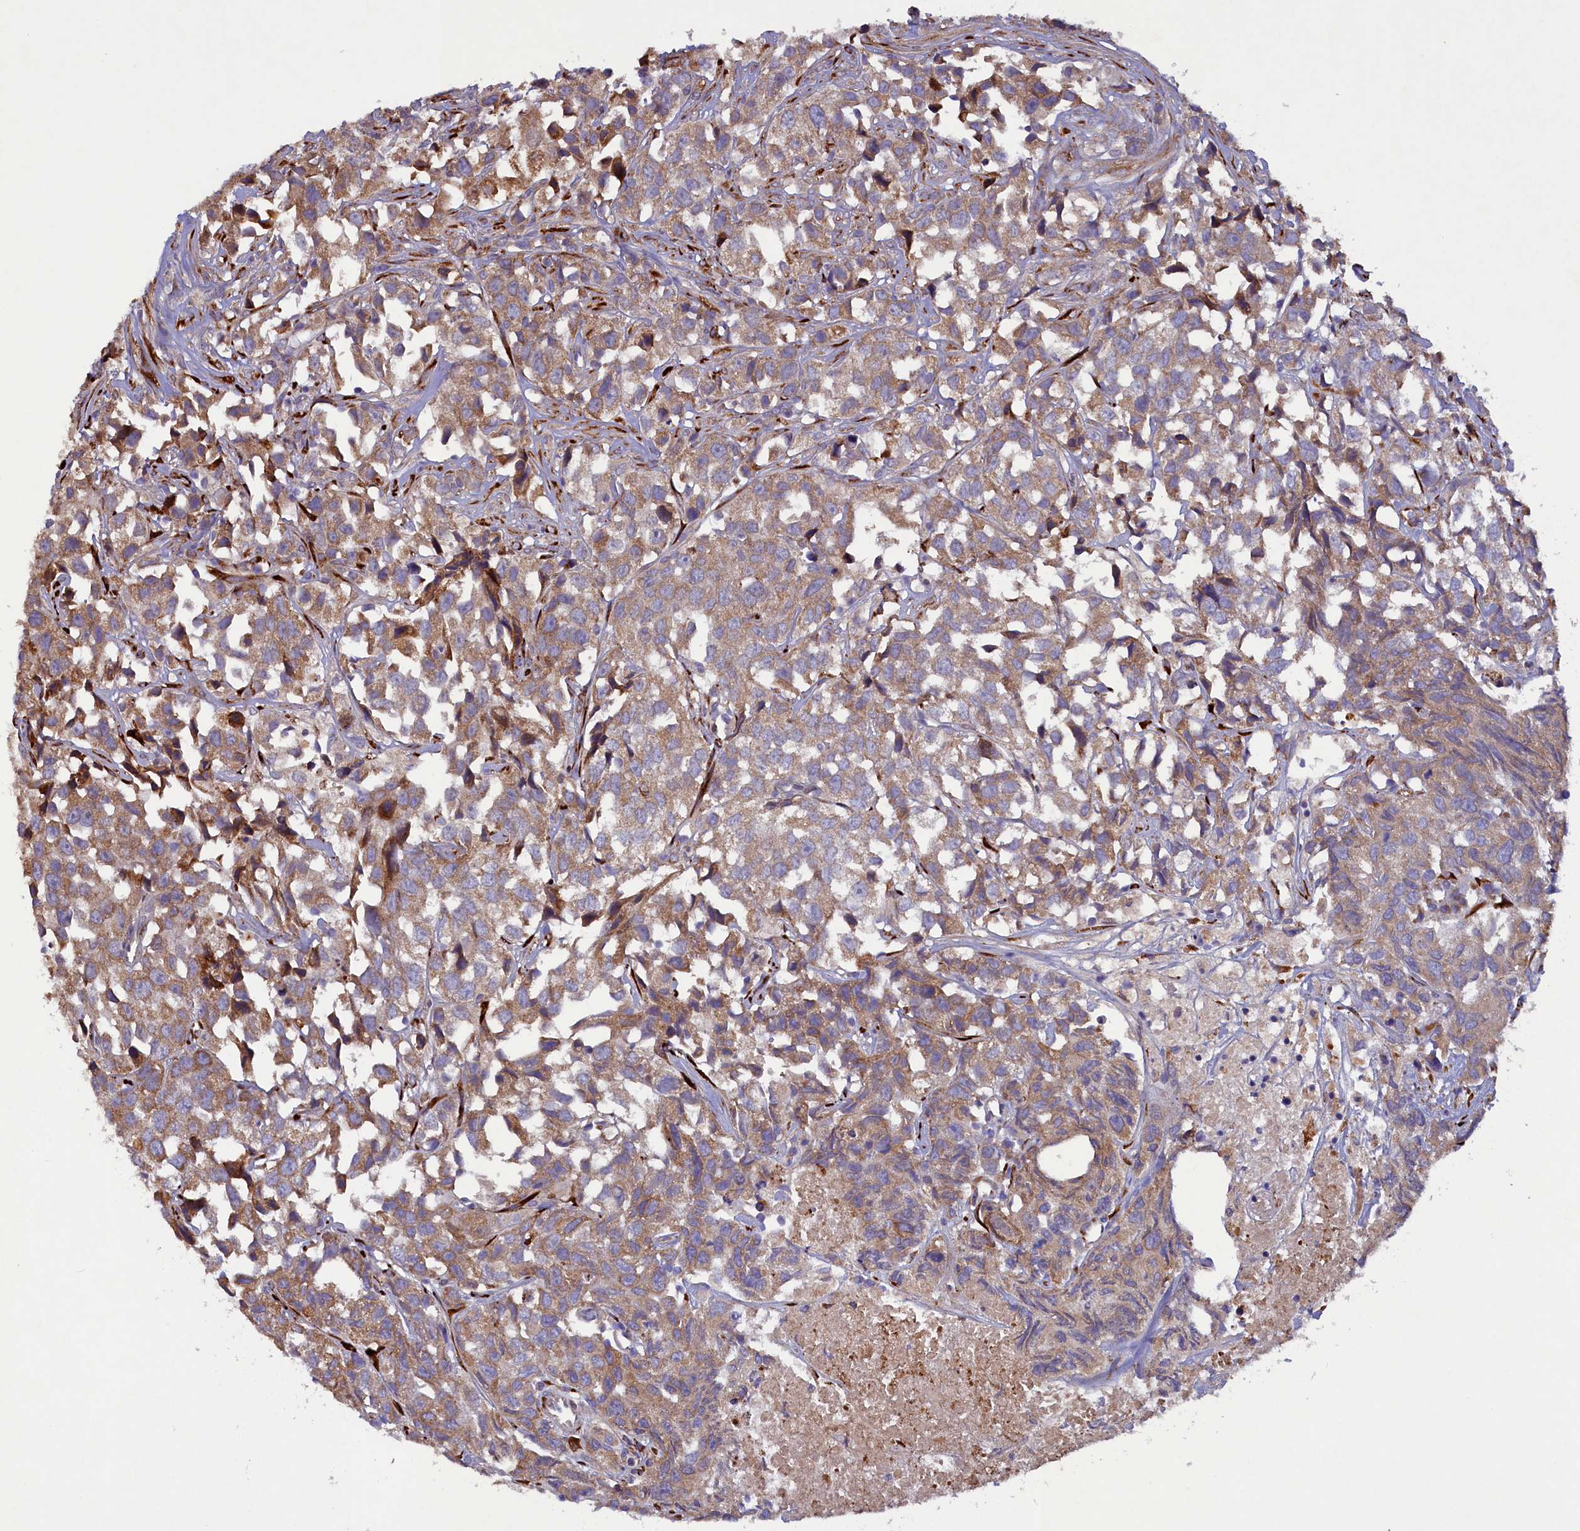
{"staining": {"intensity": "moderate", "quantity": ">75%", "location": "cytoplasmic/membranous"}, "tissue": "urothelial cancer", "cell_type": "Tumor cells", "image_type": "cancer", "snomed": [{"axis": "morphology", "description": "Urothelial carcinoma, High grade"}, {"axis": "topography", "description": "Urinary bladder"}], "caption": "IHC (DAB (3,3'-diaminobenzidine)) staining of high-grade urothelial carcinoma shows moderate cytoplasmic/membranous protein staining in about >75% of tumor cells. The staining was performed using DAB (3,3'-diaminobenzidine), with brown indicating positive protein expression. Nuclei are stained blue with hematoxylin.", "gene": "ARRDC4", "patient": {"sex": "female", "age": 75}}